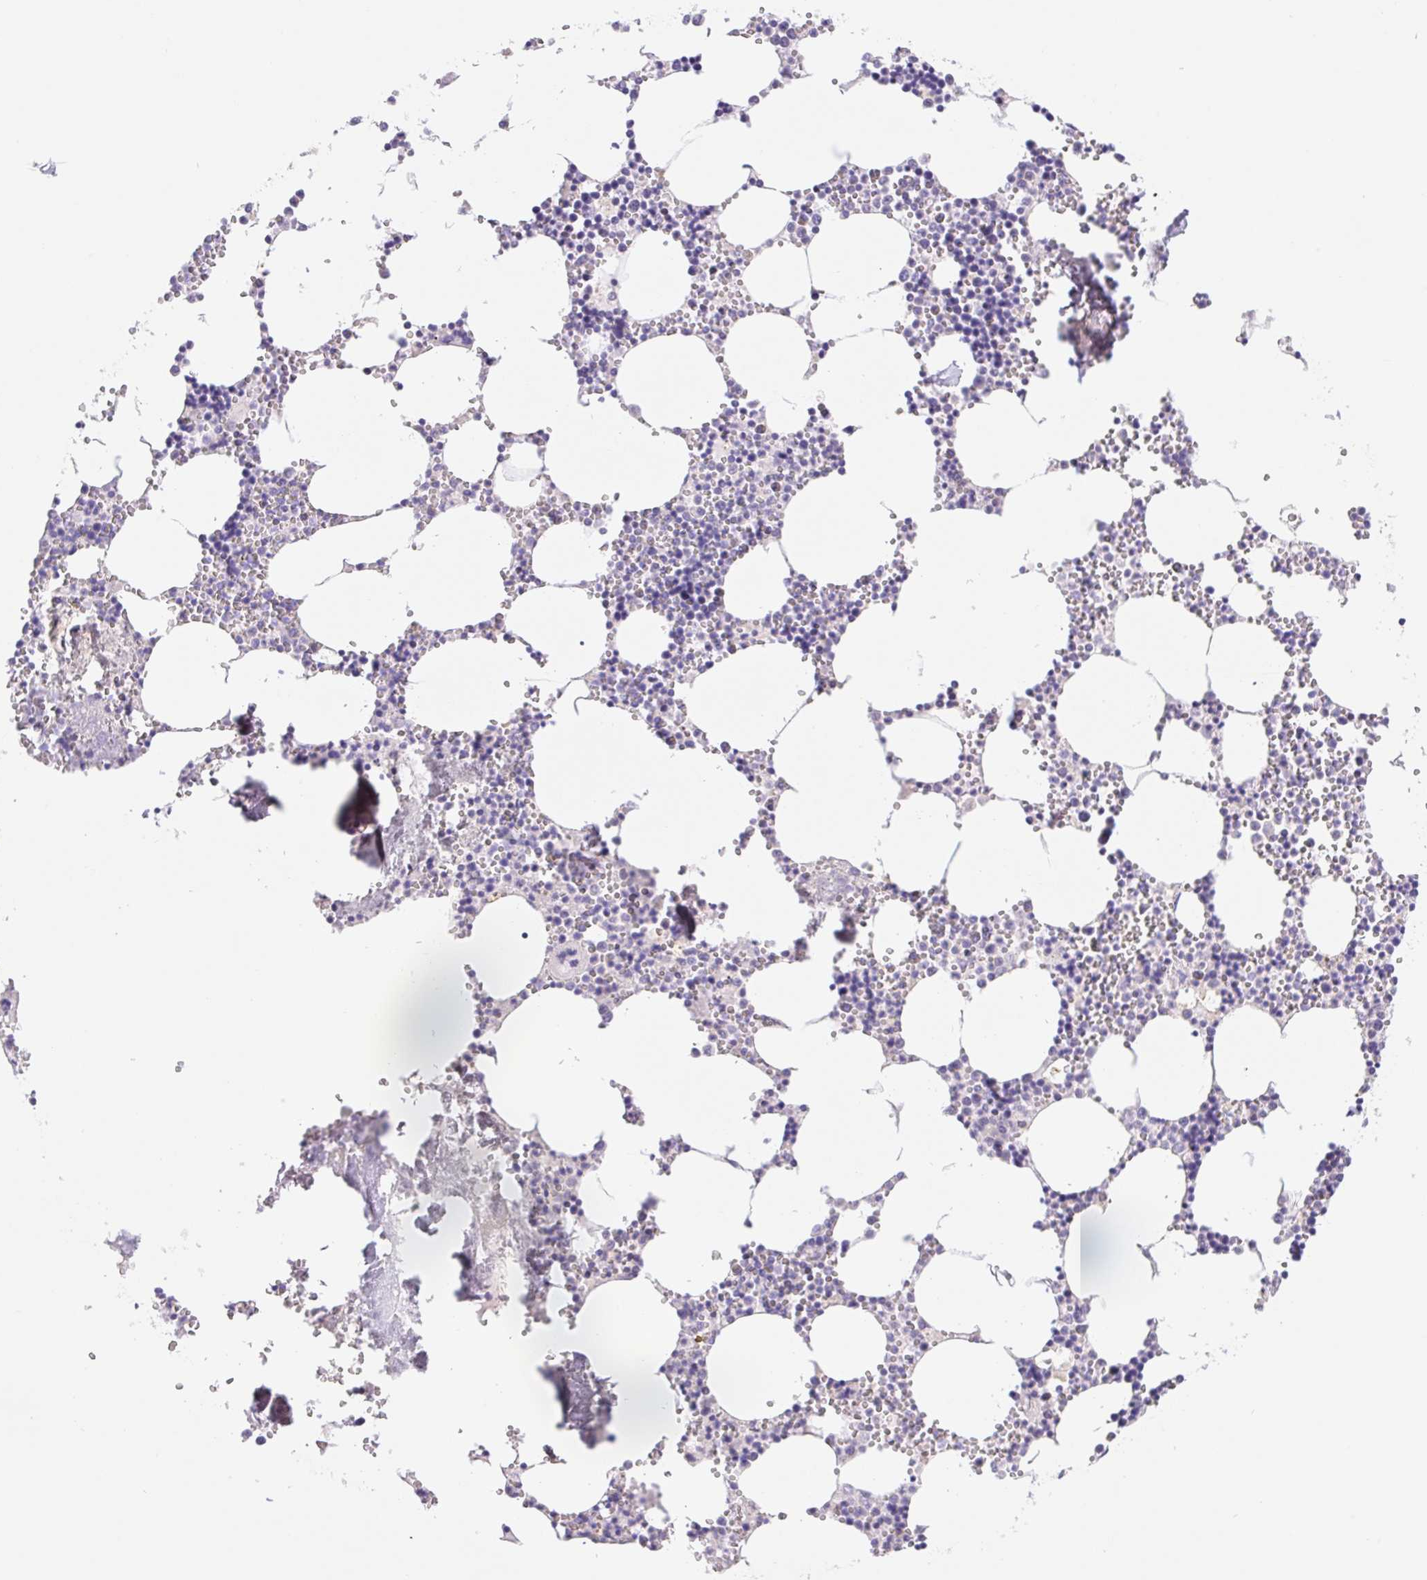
{"staining": {"intensity": "negative", "quantity": "none", "location": "none"}, "tissue": "bone marrow", "cell_type": "Hematopoietic cells", "image_type": "normal", "snomed": [{"axis": "morphology", "description": "Normal tissue, NOS"}, {"axis": "topography", "description": "Bone marrow"}], "caption": "Hematopoietic cells are negative for protein expression in unremarkable human bone marrow. (Immunohistochemistry (ihc), brightfield microscopy, high magnification).", "gene": "FKBP6", "patient": {"sex": "male", "age": 54}}